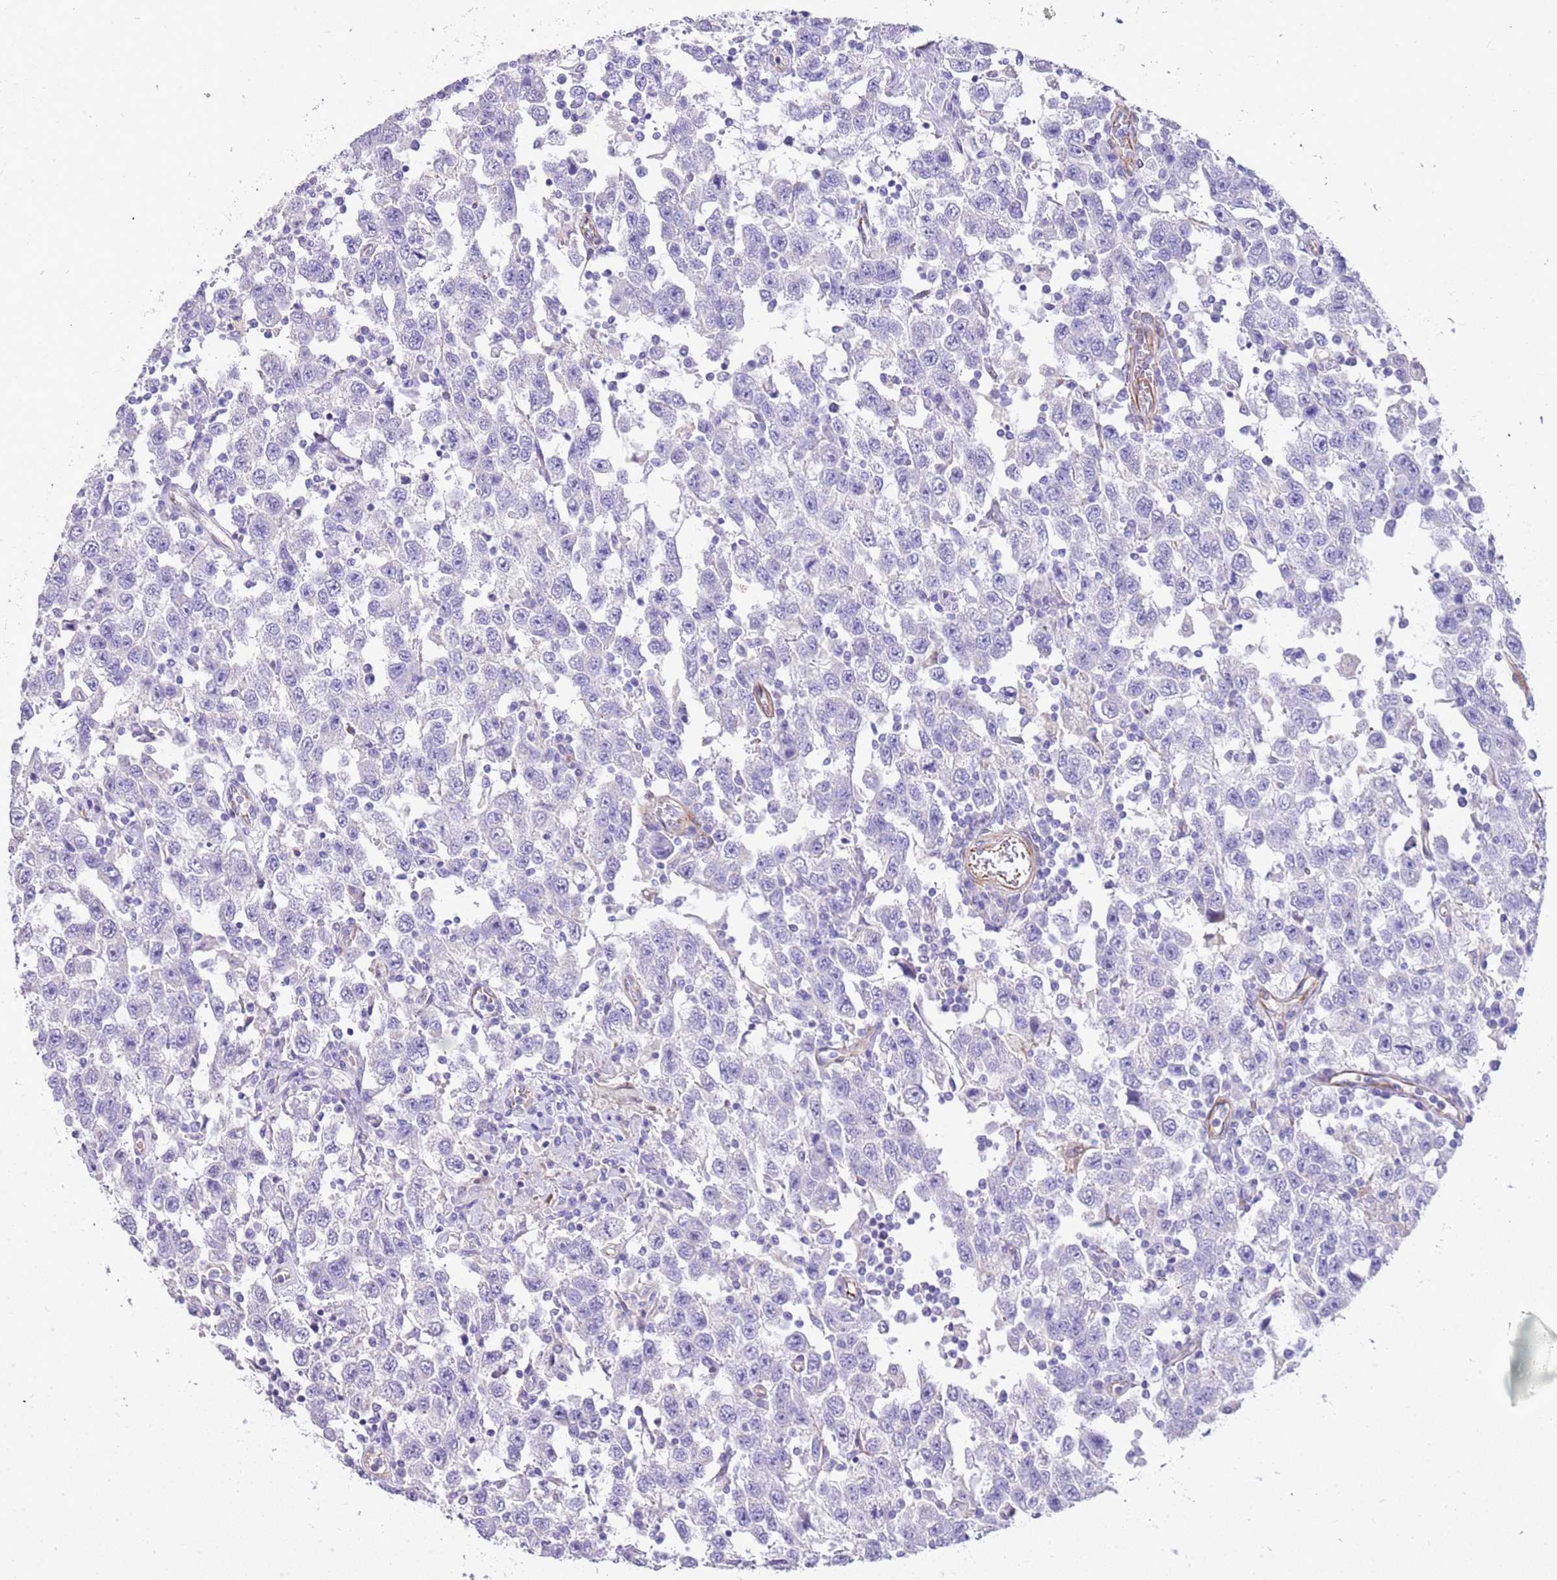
{"staining": {"intensity": "negative", "quantity": "none", "location": "none"}, "tissue": "testis cancer", "cell_type": "Tumor cells", "image_type": "cancer", "snomed": [{"axis": "morphology", "description": "Seminoma, NOS"}, {"axis": "topography", "description": "Testis"}], "caption": "This is an IHC photomicrograph of testis cancer (seminoma). There is no positivity in tumor cells.", "gene": "ZDHHC1", "patient": {"sex": "male", "age": 41}}